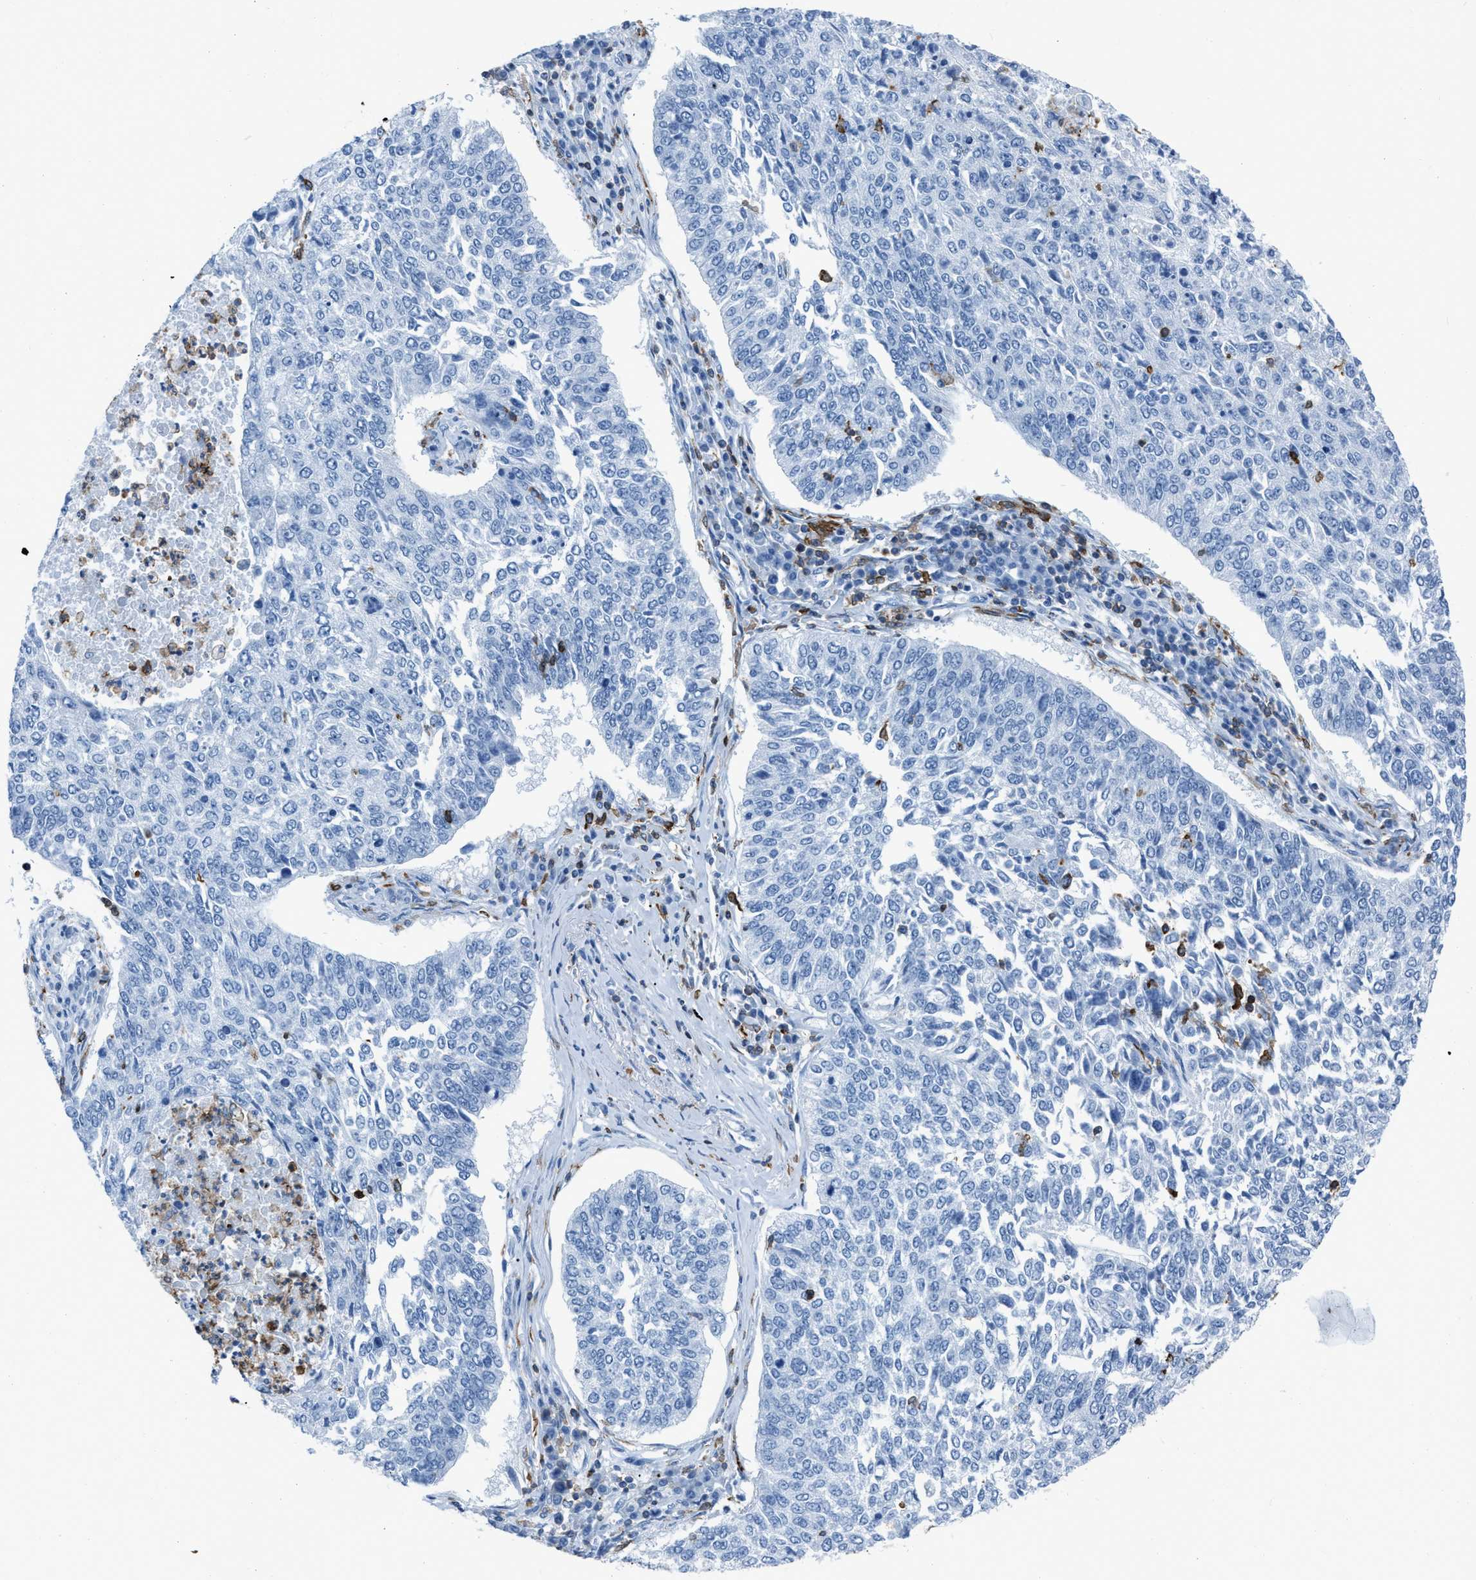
{"staining": {"intensity": "negative", "quantity": "none", "location": "none"}, "tissue": "lung cancer", "cell_type": "Tumor cells", "image_type": "cancer", "snomed": [{"axis": "morphology", "description": "Normal tissue, NOS"}, {"axis": "morphology", "description": "Squamous cell carcinoma, NOS"}, {"axis": "topography", "description": "Cartilage tissue"}, {"axis": "topography", "description": "Bronchus"}, {"axis": "topography", "description": "Lung"}], "caption": "A photomicrograph of lung cancer (squamous cell carcinoma) stained for a protein displays no brown staining in tumor cells.", "gene": "LSP1", "patient": {"sex": "female", "age": 49}}